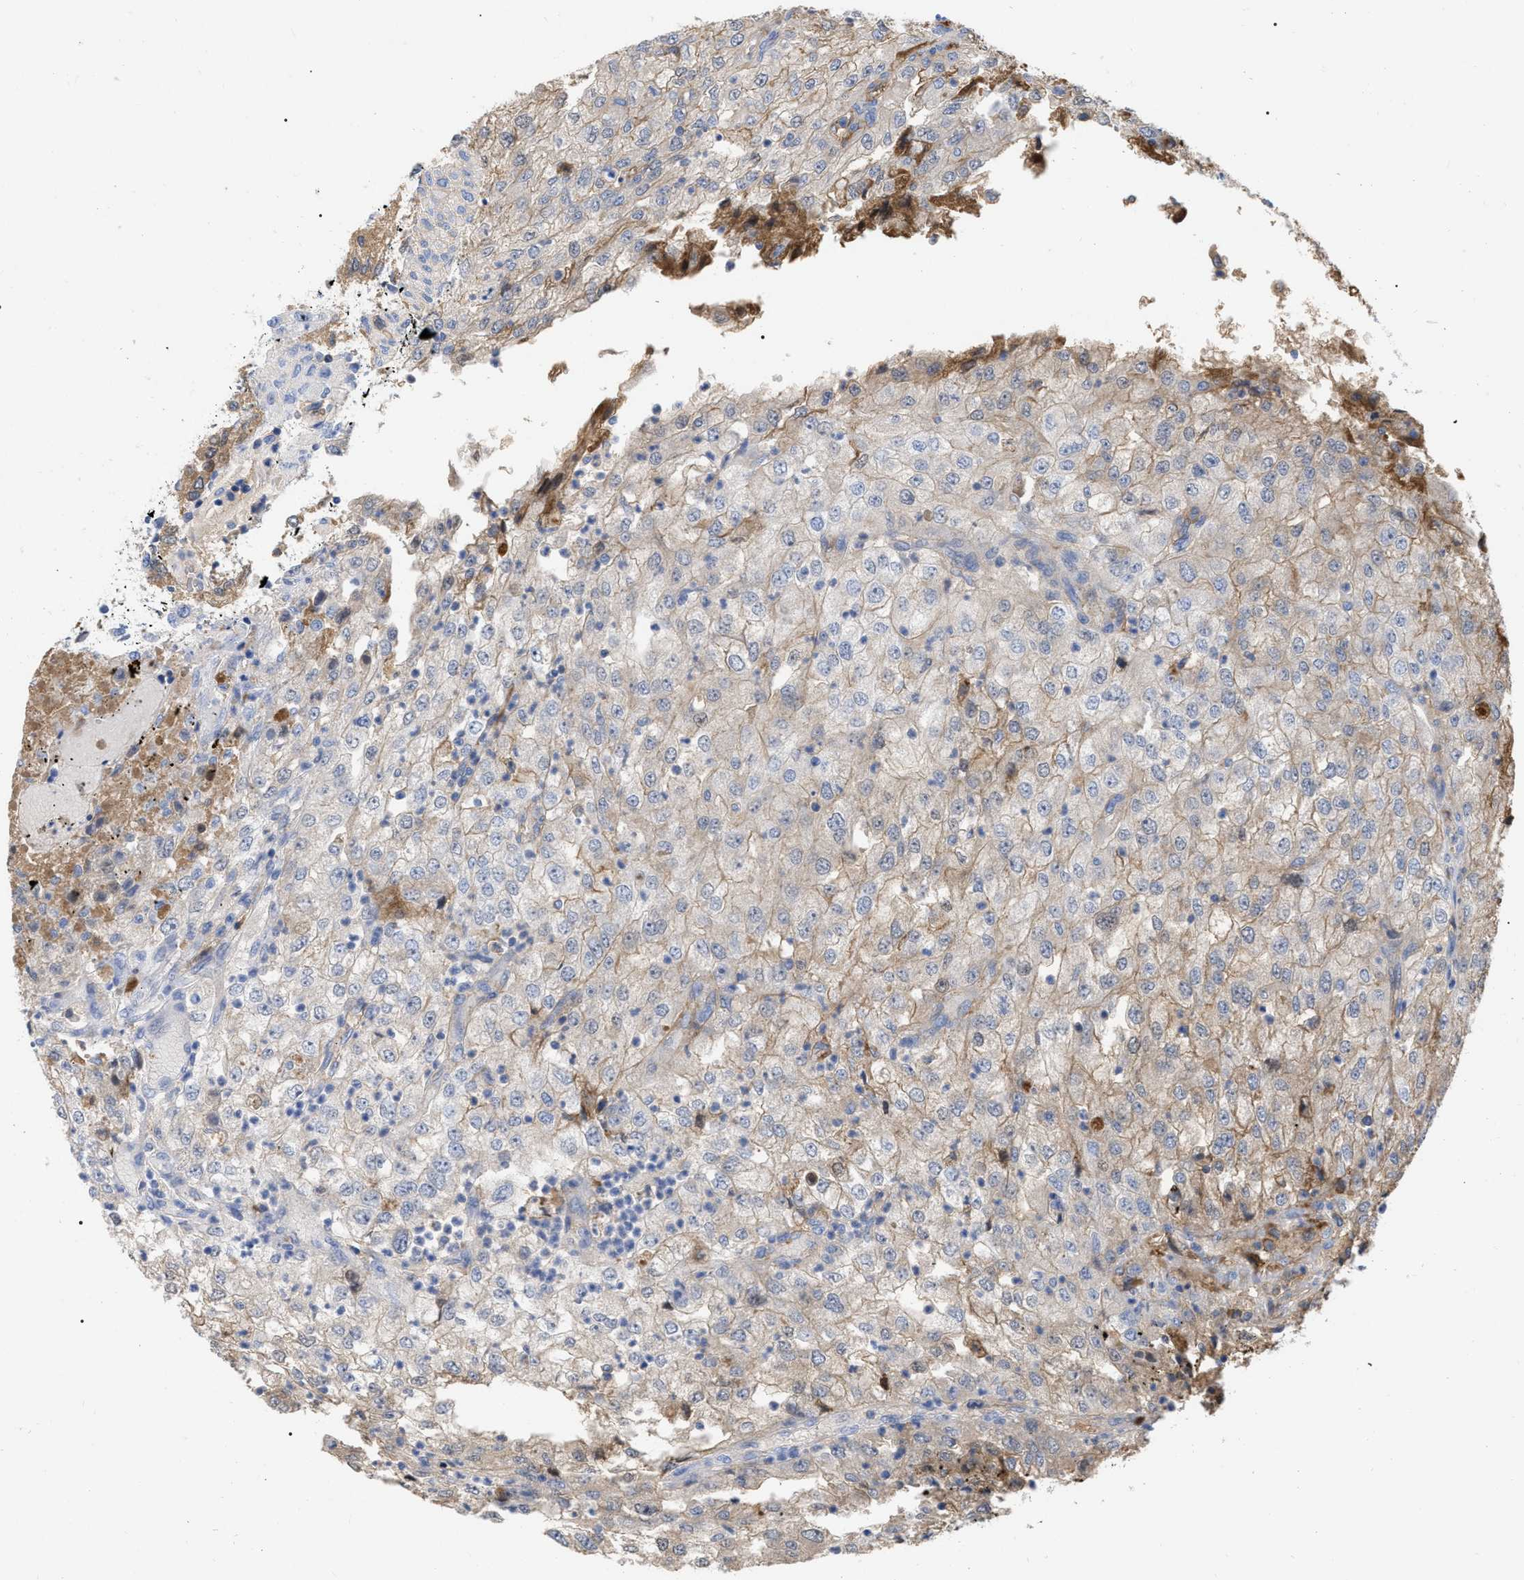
{"staining": {"intensity": "weak", "quantity": "<25%", "location": "cytoplasmic/membranous"}, "tissue": "renal cancer", "cell_type": "Tumor cells", "image_type": "cancer", "snomed": [{"axis": "morphology", "description": "Adenocarcinoma, NOS"}, {"axis": "topography", "description": "Kidney"}], "caption": "Micrograph shows no significant protein staining in tumor cells of renal cancer.", "gene": "IGHV5-51", "patient": {"sex": "female", "age": 54}}